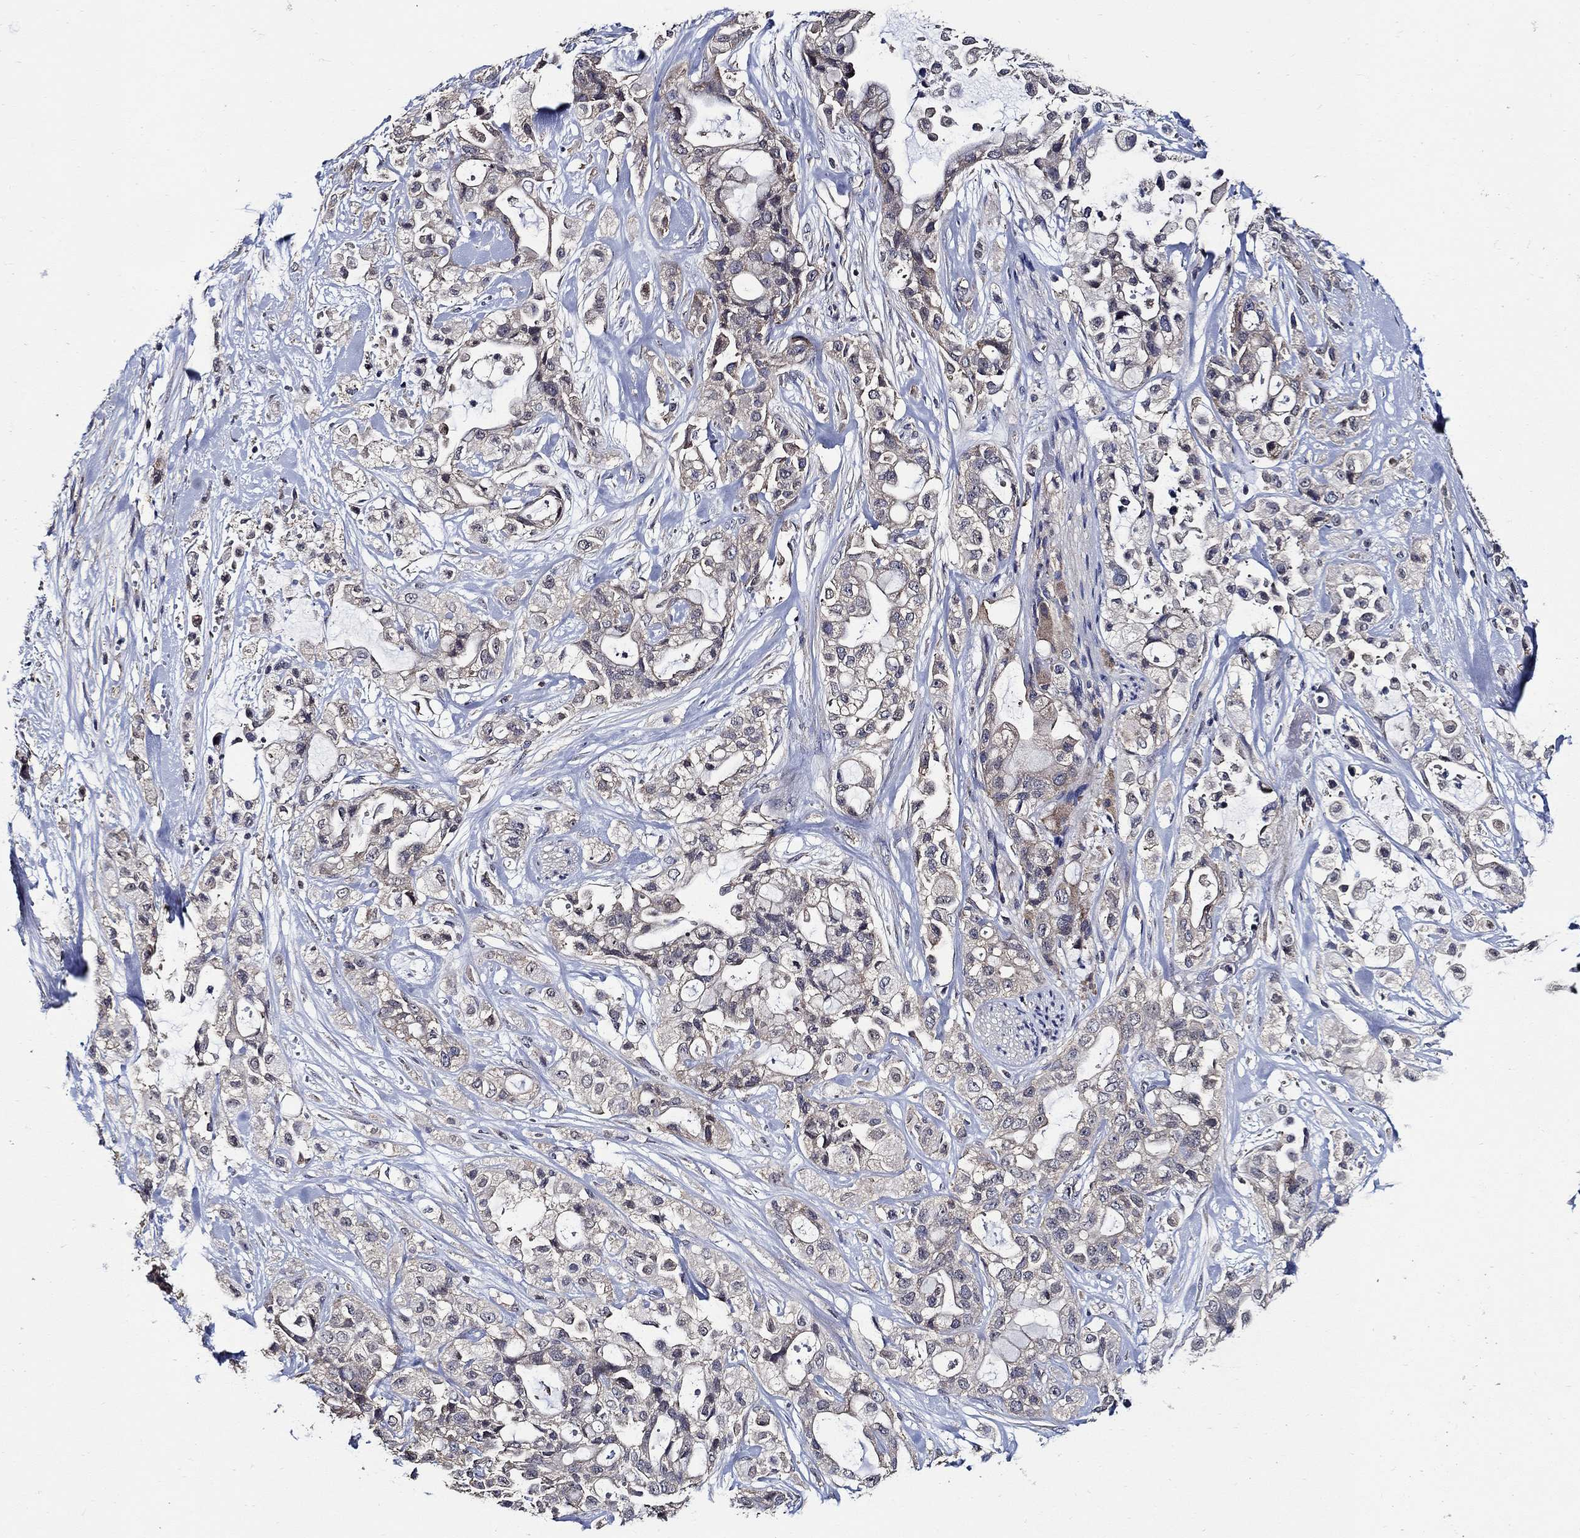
{"staining": {"intensity": "strong", "quantity": "25%-75%", "location": "cytoplasmic/membranous"}, "tissue": "pancreatic cancer", "cell_type": "Tumor cells", "image_type": "cancer", "snomed": [{"axis": "morphology", "description": "Adenocarcinoma, NOS"}, {"axis": "topography", "description": "Pancreas"}], "caption": "Immunohistochemistry photomicrograph of neoplastic tissue: human pancreatic cancer stained using IHC displays high levels of strong protein expression localized specifically in the cytoplasmic/membranous of tumor cells, appearing as a cytoplasmic/membranous brown color.", "gene": "WDR53", "patient": {"sex": "male", "age": 44}}